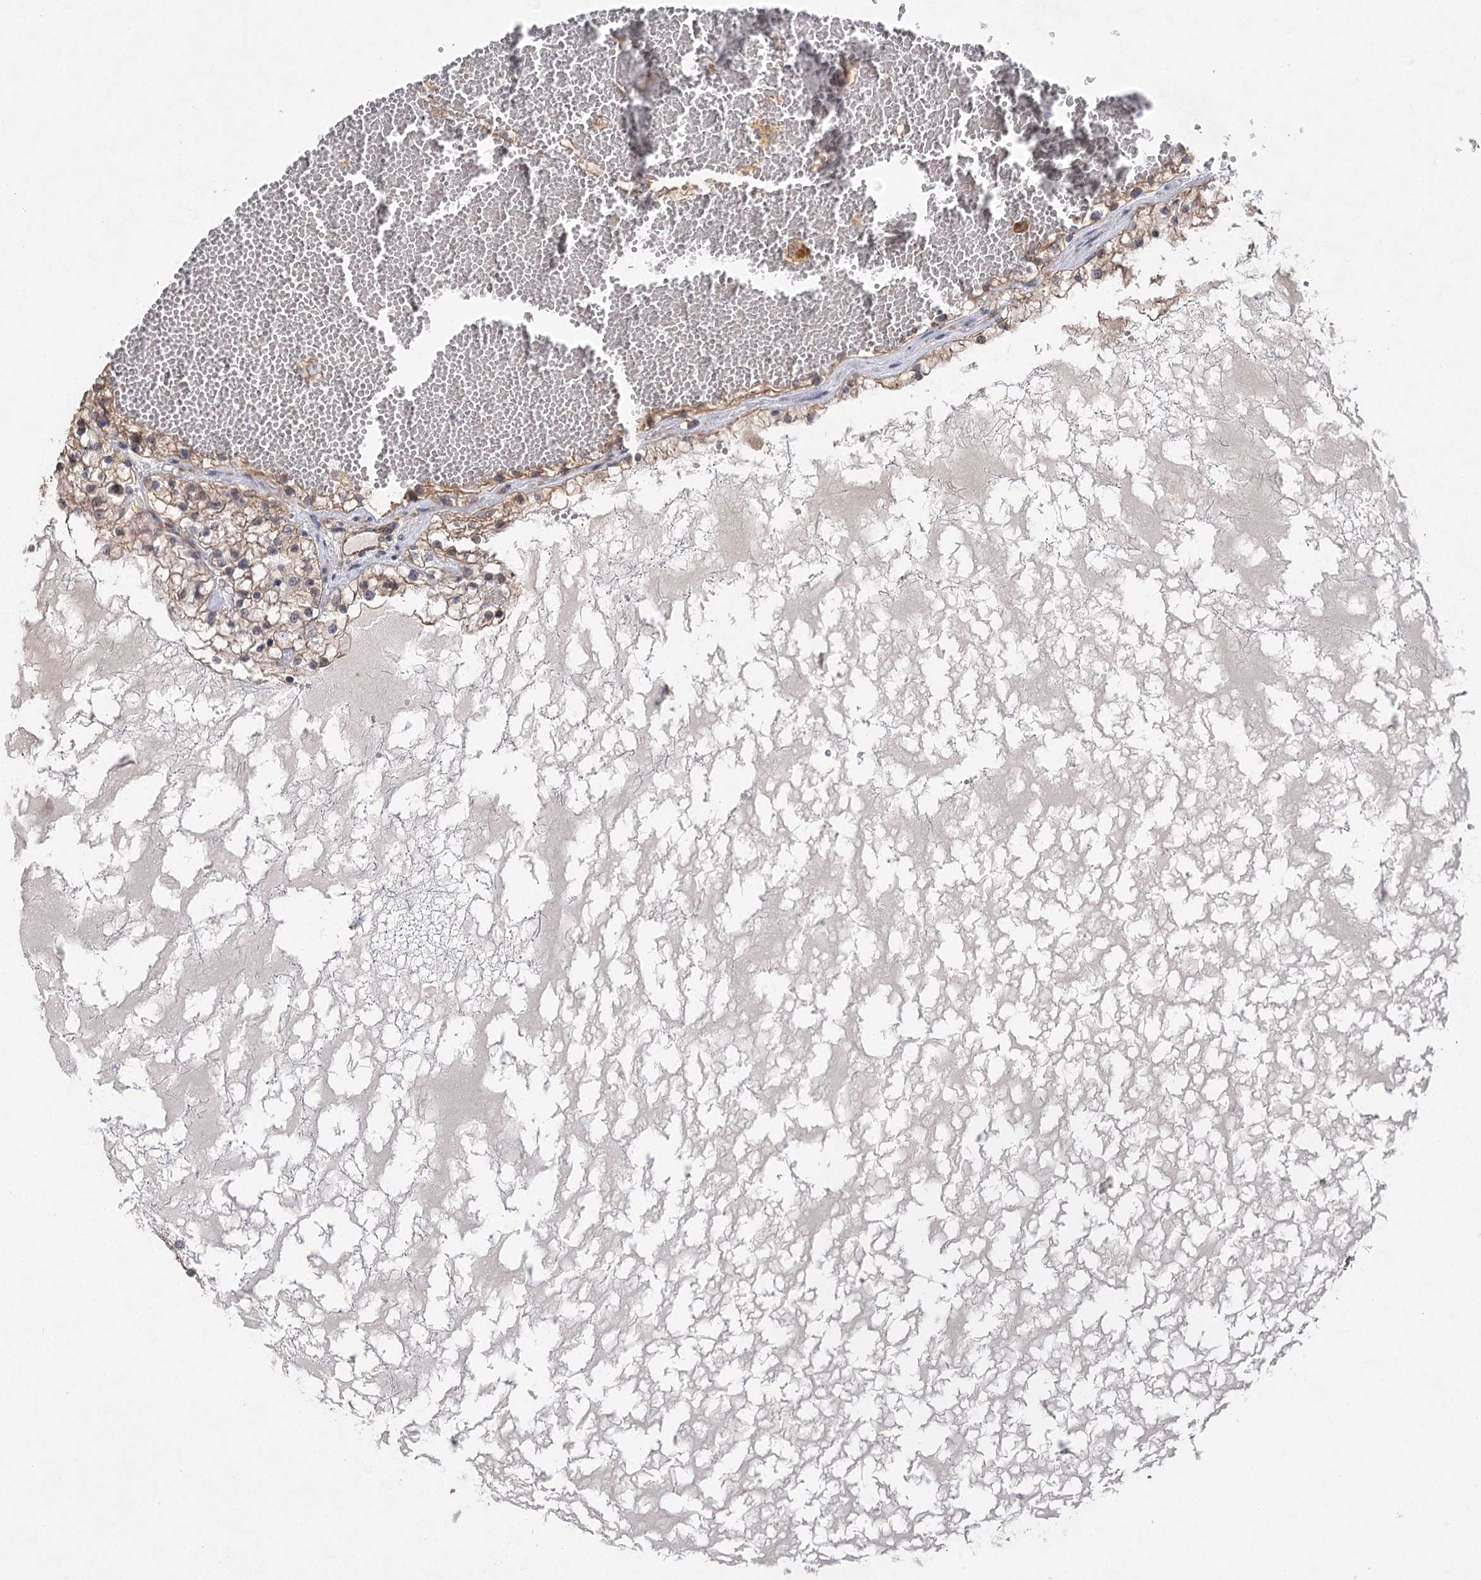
{"staining": {"intensity": "weak", "quantity": ">75%", "location": "cytoplasmic/membranous"}, "tissue": "renal cancer", "cell_type": "Tumor cells", "image_type": "cancer", "snomed": [{"axis": "morphology", "description": "Normal tissue, NOS"}, {"axis": "morphology", "description": "Adenocarcinoma, NOS"}, {"axis": "topography", "description": "Kidney"}], "caption": "Adenocarcinoma (renal) stained for a protein (brown) displays weak cytoplasmic/membranous positive positivity in about >75% of tumor cells.", "gene": "RWDD4", "patient": {"sex": "male", "age": 68}}